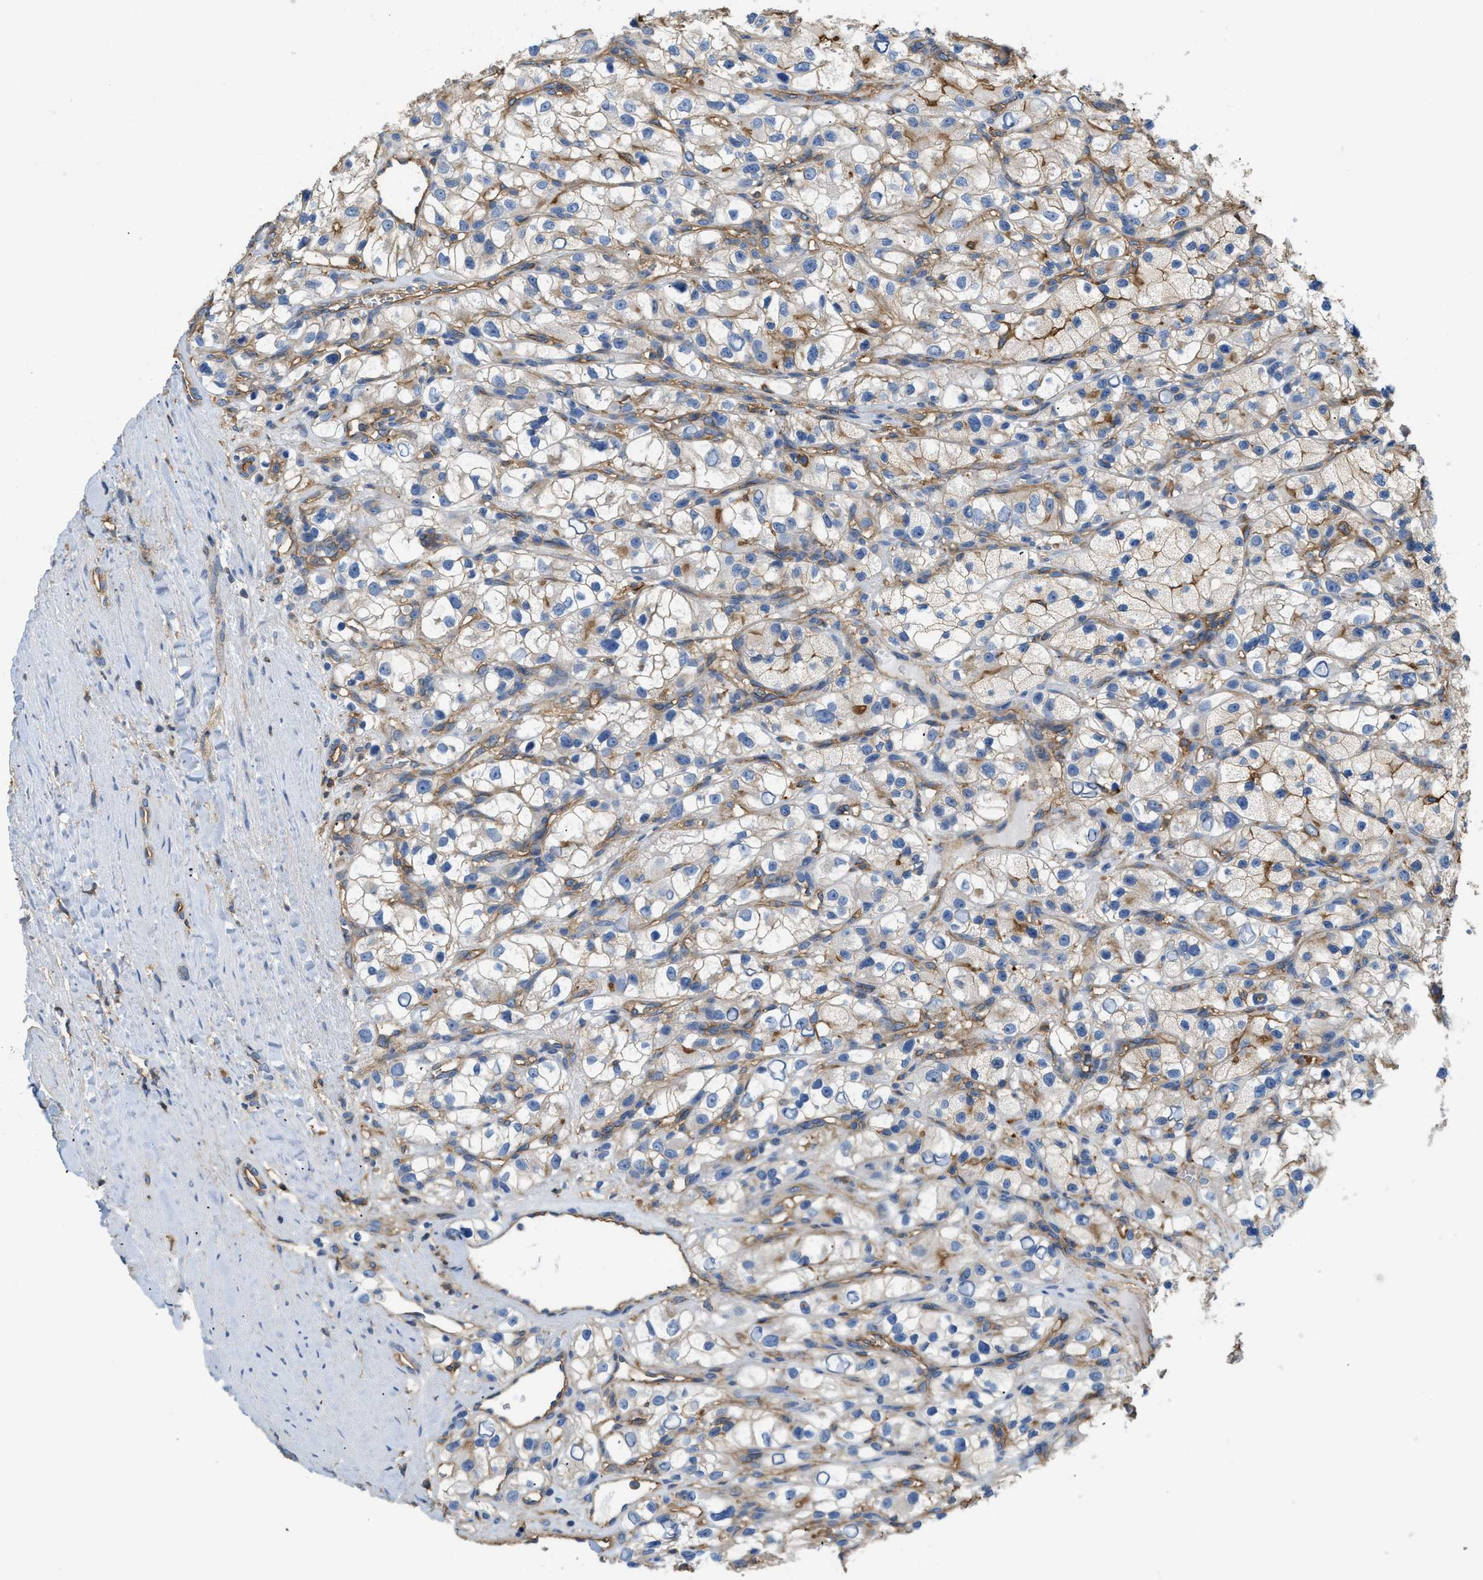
{"staining": {"intensity": "moderate", "quantity": "25%-75%", "location": "cytoplasmic/membranous"}, "tissue": "renal cancer", "cell_type": "Tumor cells", "image_type": "cancer", "snomed": [{"axis": "morphology", "description": "Adenocarcinoma, NOS"}, {"axis": "topography", "description": "Kidney"}], "caption": "Renal adenocarcinoma stained with a brown dye demonstrates moderate cytoplasmic/membranous positive staining in about 25%-75% of tumor cells.", "gene": "GNB4", "patient": {"sex": "female", "age": 57}}